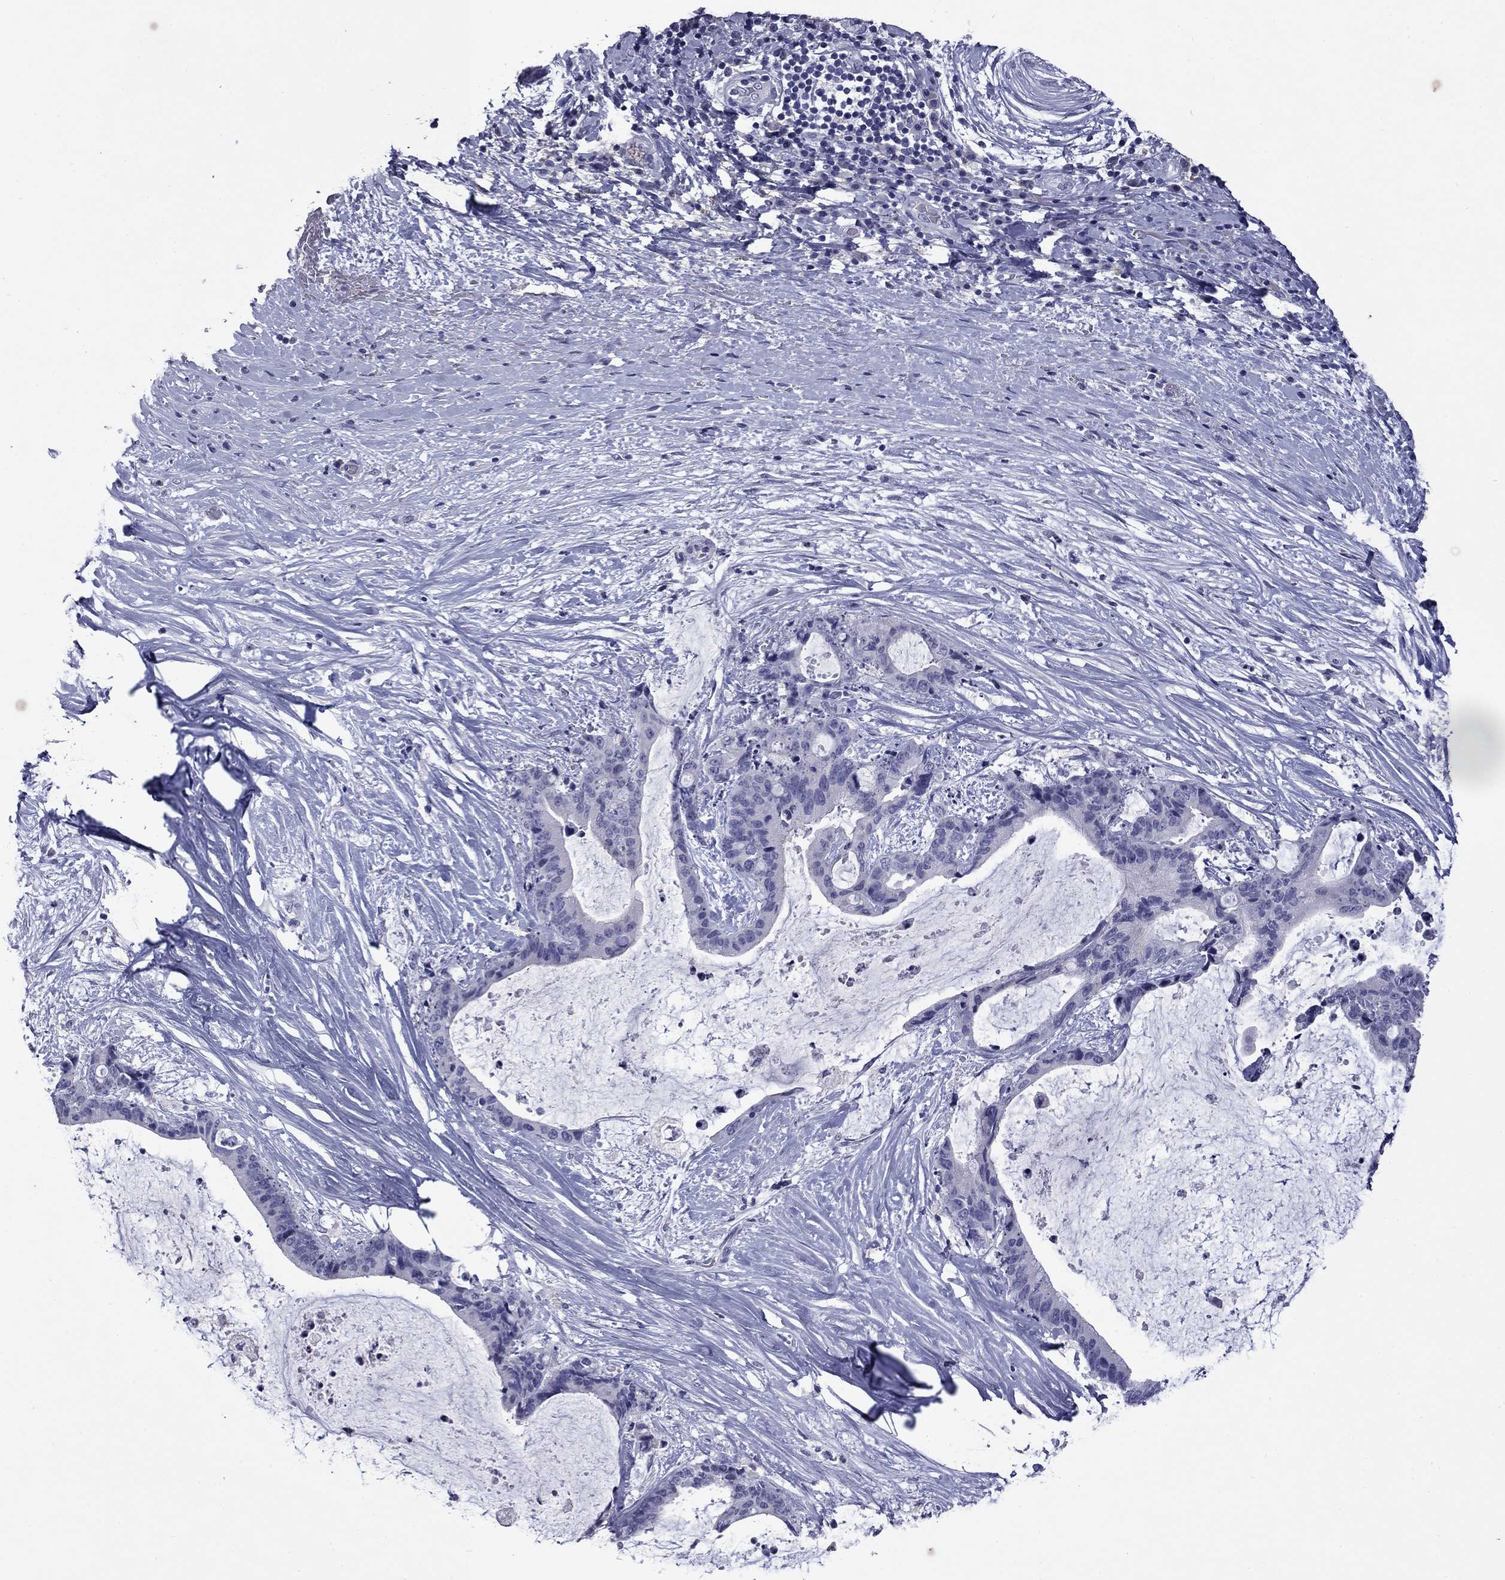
{"staining": {"intensity": "negative", "quantity": "none", "location": "none"}, "tissue": "liver cancer", "cell_type": "Tumor cells", "image_type": "cancer", "snomed": [{"axis": "morphology", "description": "Cholangiocarcinoma"}, {"axis": "topography", "description": "Liver"}], "caption": "The IHC photomicrograph has no significant positivity in tumor cells of liver cancer (cholangiocarcinoma) tissue. (Brightfield microscopy of DAB IHC at high magnification).", "gene": "CFAP119", "patient": {"sex": "female", "age": 73}}